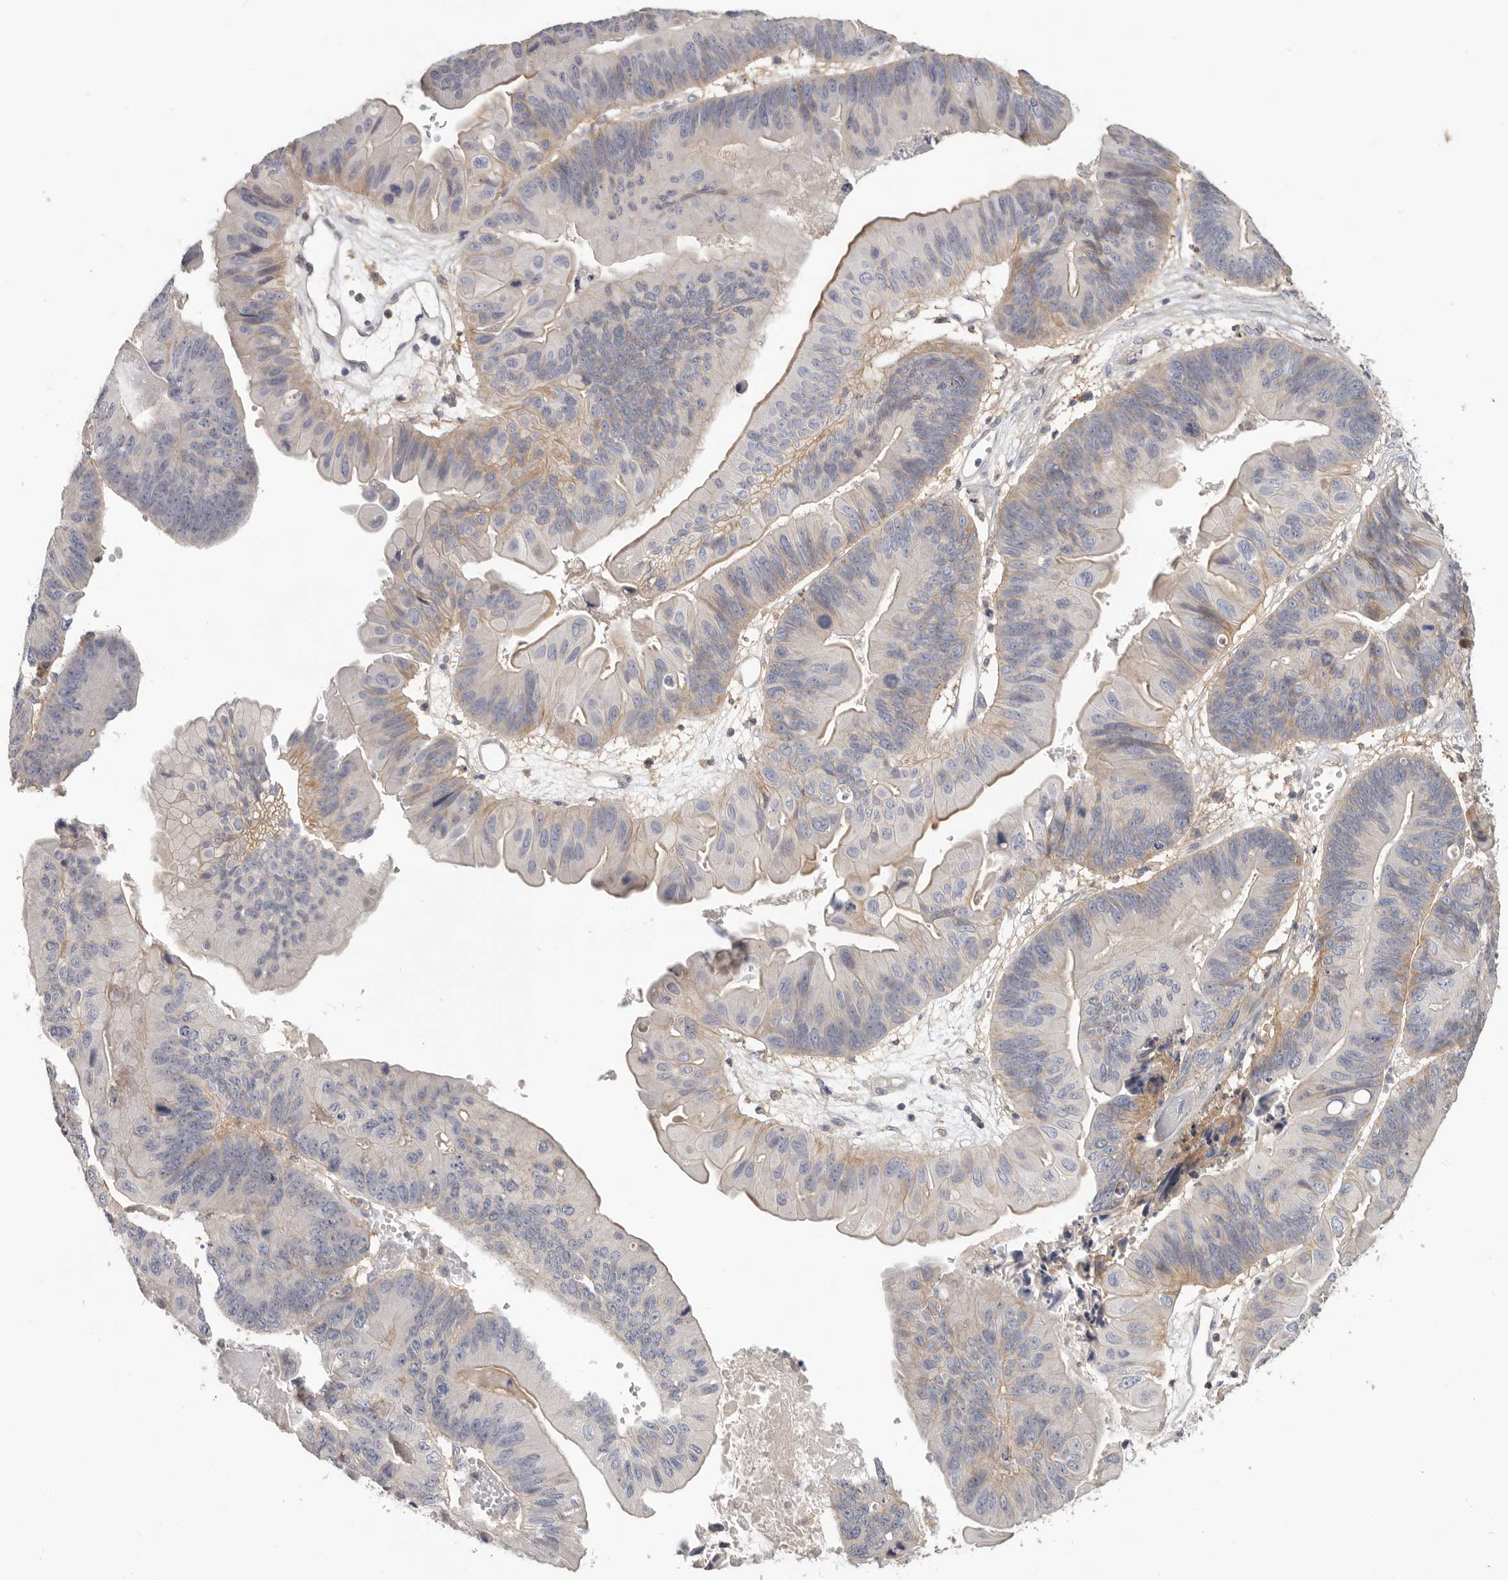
{"staining": {"intensity": "weak", "quantity": "25%-75%", "location": "cytoplasmic/membranous"}, "tissue": "ovarian cancer", "cell_type": "Tumor cells", "image_type": "cancer", "snomed": [{"axis": "morphology", "description": "Cystadenocarcinoma, mucinous, NOS"}, {"axis": "topography", "description": "Ovary"}], "caption": "Tumor cells exhibit weak cytoplasmic/membranous staining in about 25%-75% of cells in ovarian cancer. The protein is stained brown, and the nuclei are stained in blue (DAB IHC with brightfield microscopy, high magnification).", "gene": "WDTC1", "patient": {"sex": "female", "age": 61}}